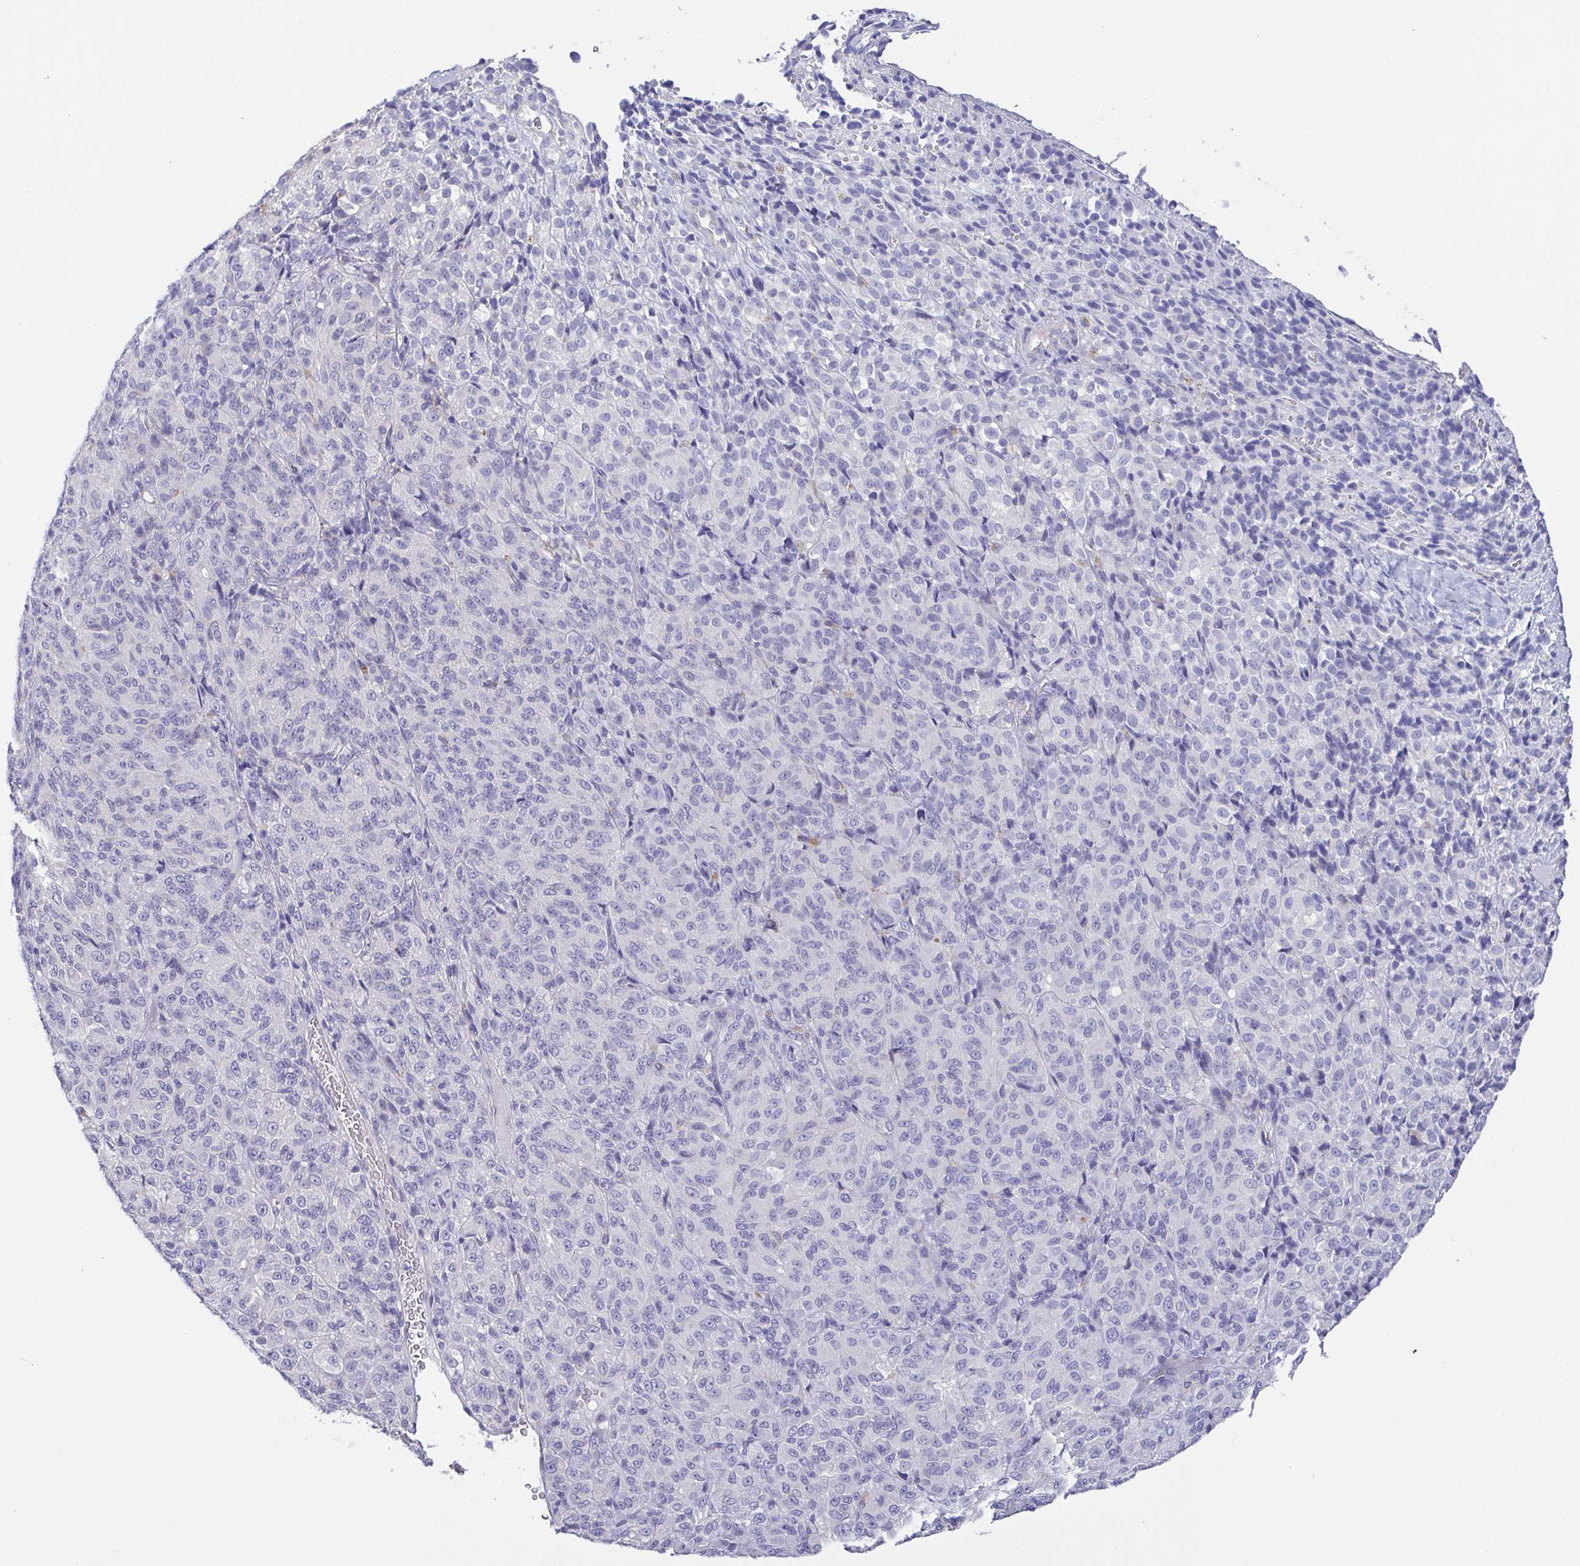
{"staining": {"intensity": "negative", "quantity": "none", "location": "none"}, "tissue": "melanoma", "cell_type": "Tumor cells", "image_type": "cancer", "snomed": [{"axis": "morphology", "description": "Malignant melanoma, Metastatic site"}, {"axis": "topography", "description": "Brain"}], "caption": "IHC histopathology image of neoplastic tissue: human melanoma stained with DAB shows no significant protein positivity in tumor cells.", "gene": "PKDREJ", "patient": {"sex": "female", "age": 56}}